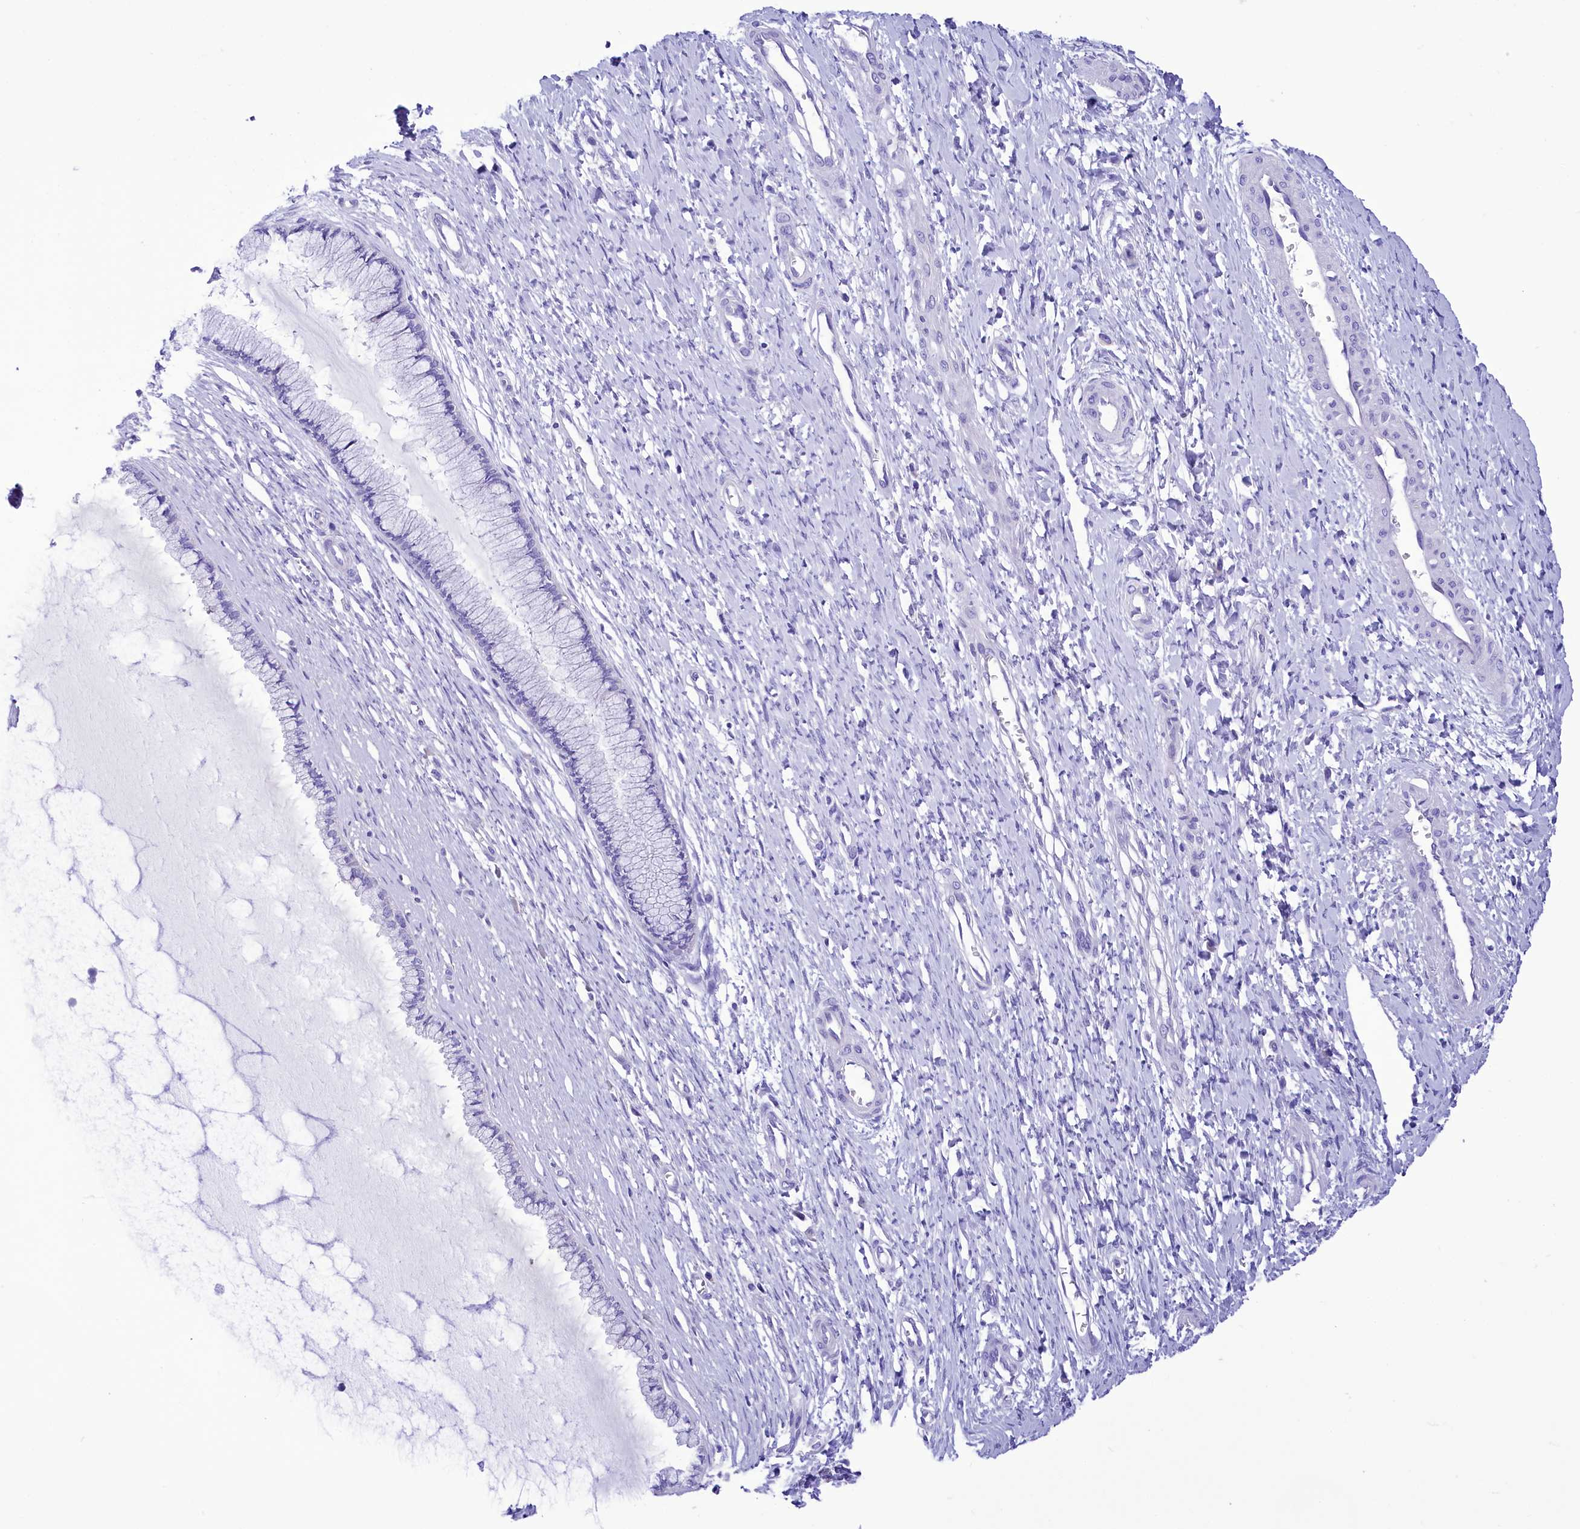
{"staining": {"intensity": "negative", "quantity": "none", "location": "none"}, "tissue": "cervix", "cell_type": "Glandular cells", "image_type": "normal", "snomed": [{"axis": "morphology", "description": "Normal tissue, NOS"}, {"axis": "topography", "description": "Cervix"}], "caption": "This is an immunohistochemistry (IHC) image of benign human cervix. There is no expression in glandular cells.", "gene": "TTC36", "patient": {"sex": "female", "age": 55}}